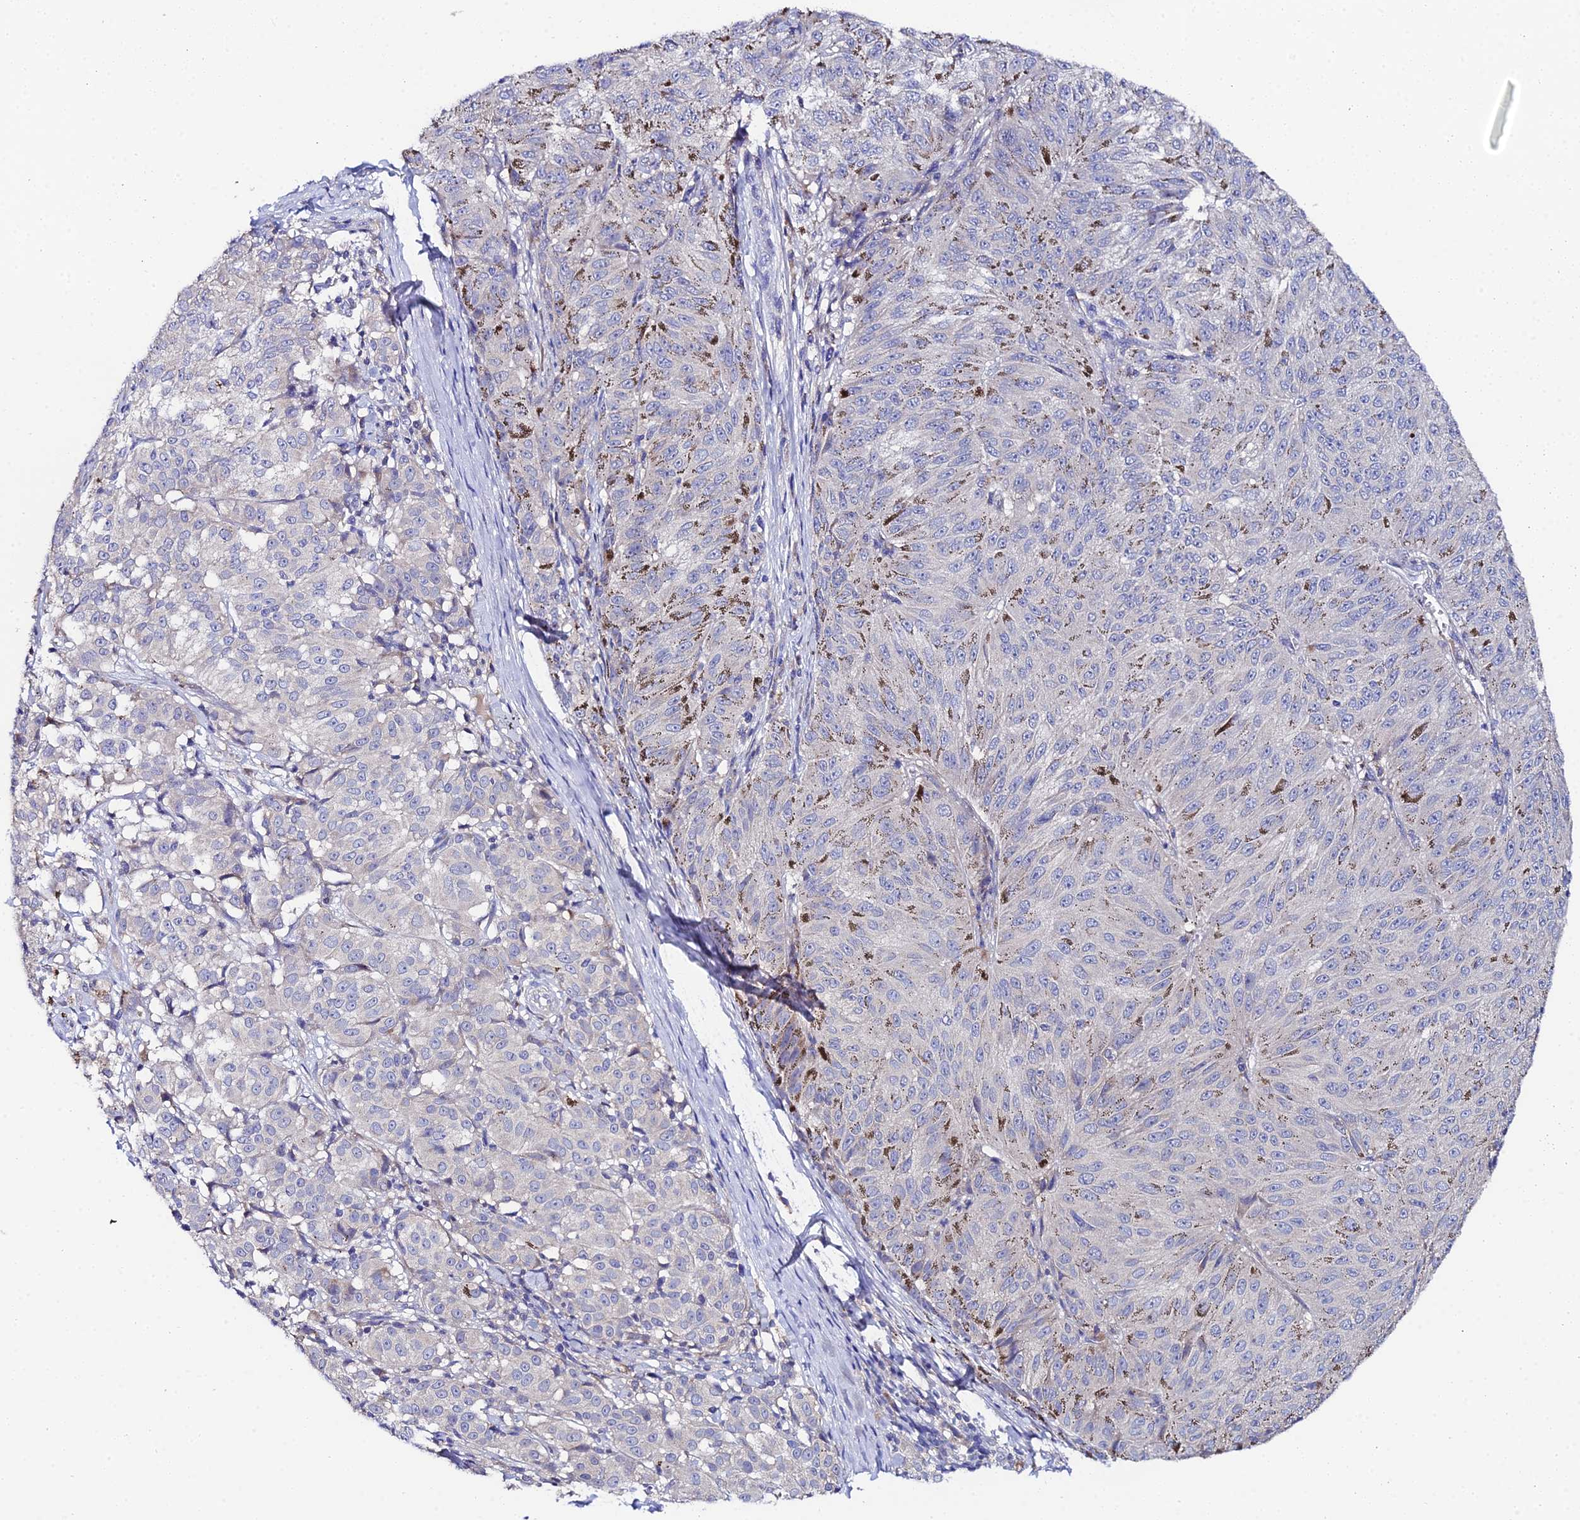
{"staining": {"intensity": "negative", "quantity": "none", "location": "none"}, "tissue": "melanoma", "cell_type": "Tumor cells", "image_type": "cancer", "snomed": [{"axis": "morphology", "description": "Malignant melanoma, NOS"}, {"axis": "topography", "description": "Skin"}], "caption": "Photomicrograph shows no significant protein expression in tumor cells of malignant melanoma.", "gene": "UBE2L3", "patient": {"sex": "female", "age": 72}}